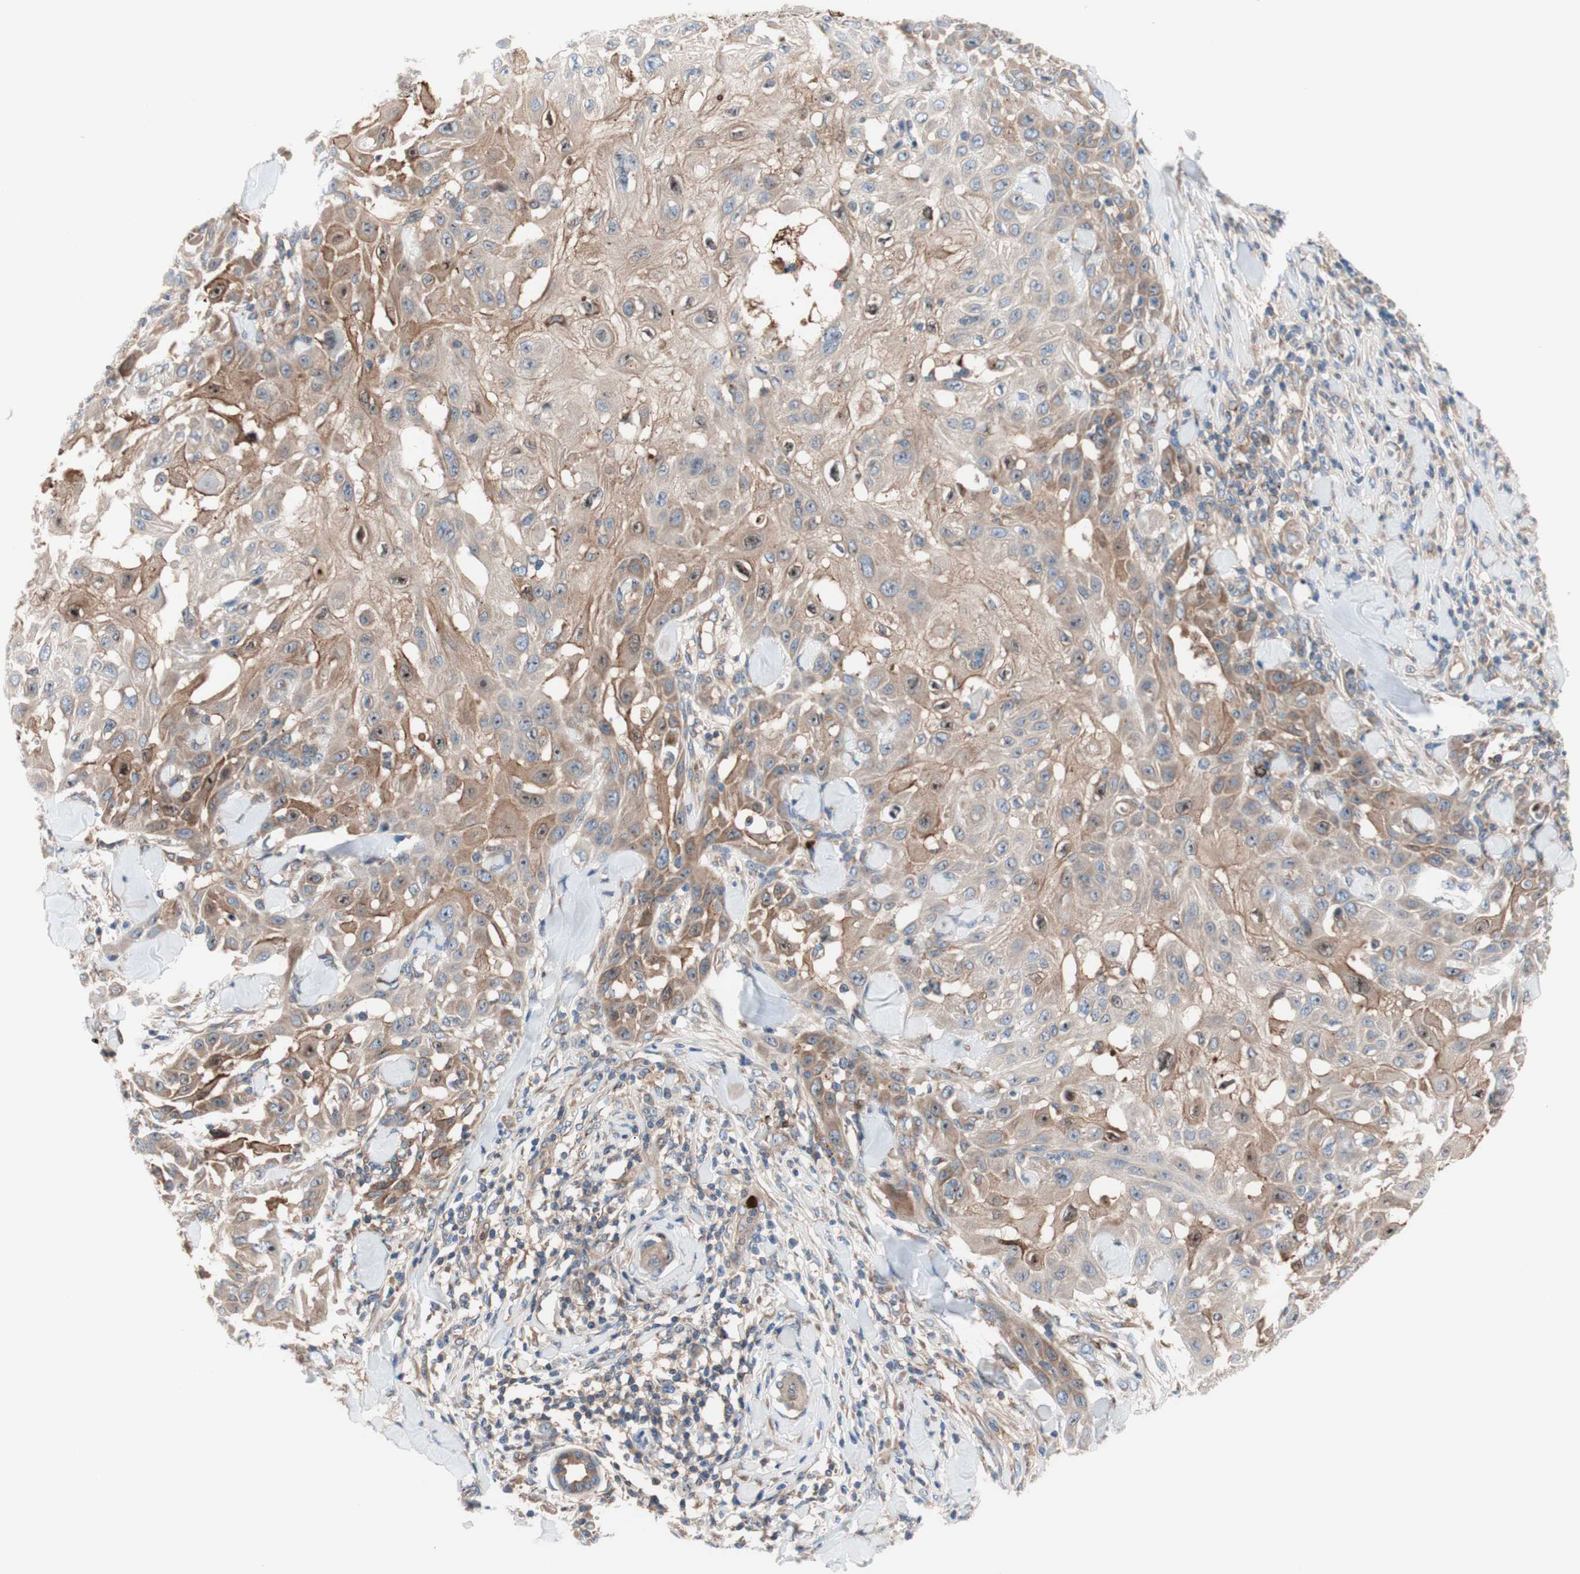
{"staining": {"intensity": "weak", "quantity": ">75%", "location": "cytoplasmic/membranous"}, "tissue": "skin cancer", "cell_type": "Tumor cells", "image_type": "cancer", "snomed": [{"axis": "morphology", "description": "Squamous cell carcinoma, NOS"}, {"axis": "topography", "description": "Skin"}], "caption": "IHC histopathology image of neoplastic tissue: squamous cell carcinoma (skin) stained using IHC exhibits low levels of weak protein expression localized specifically in the cytoplasmic/membranous of tumor cells, appearing as a cytoplasmic/membranous brown color.", "gene": "USP9X", "patient": {"sex": "male", "age": 24}}